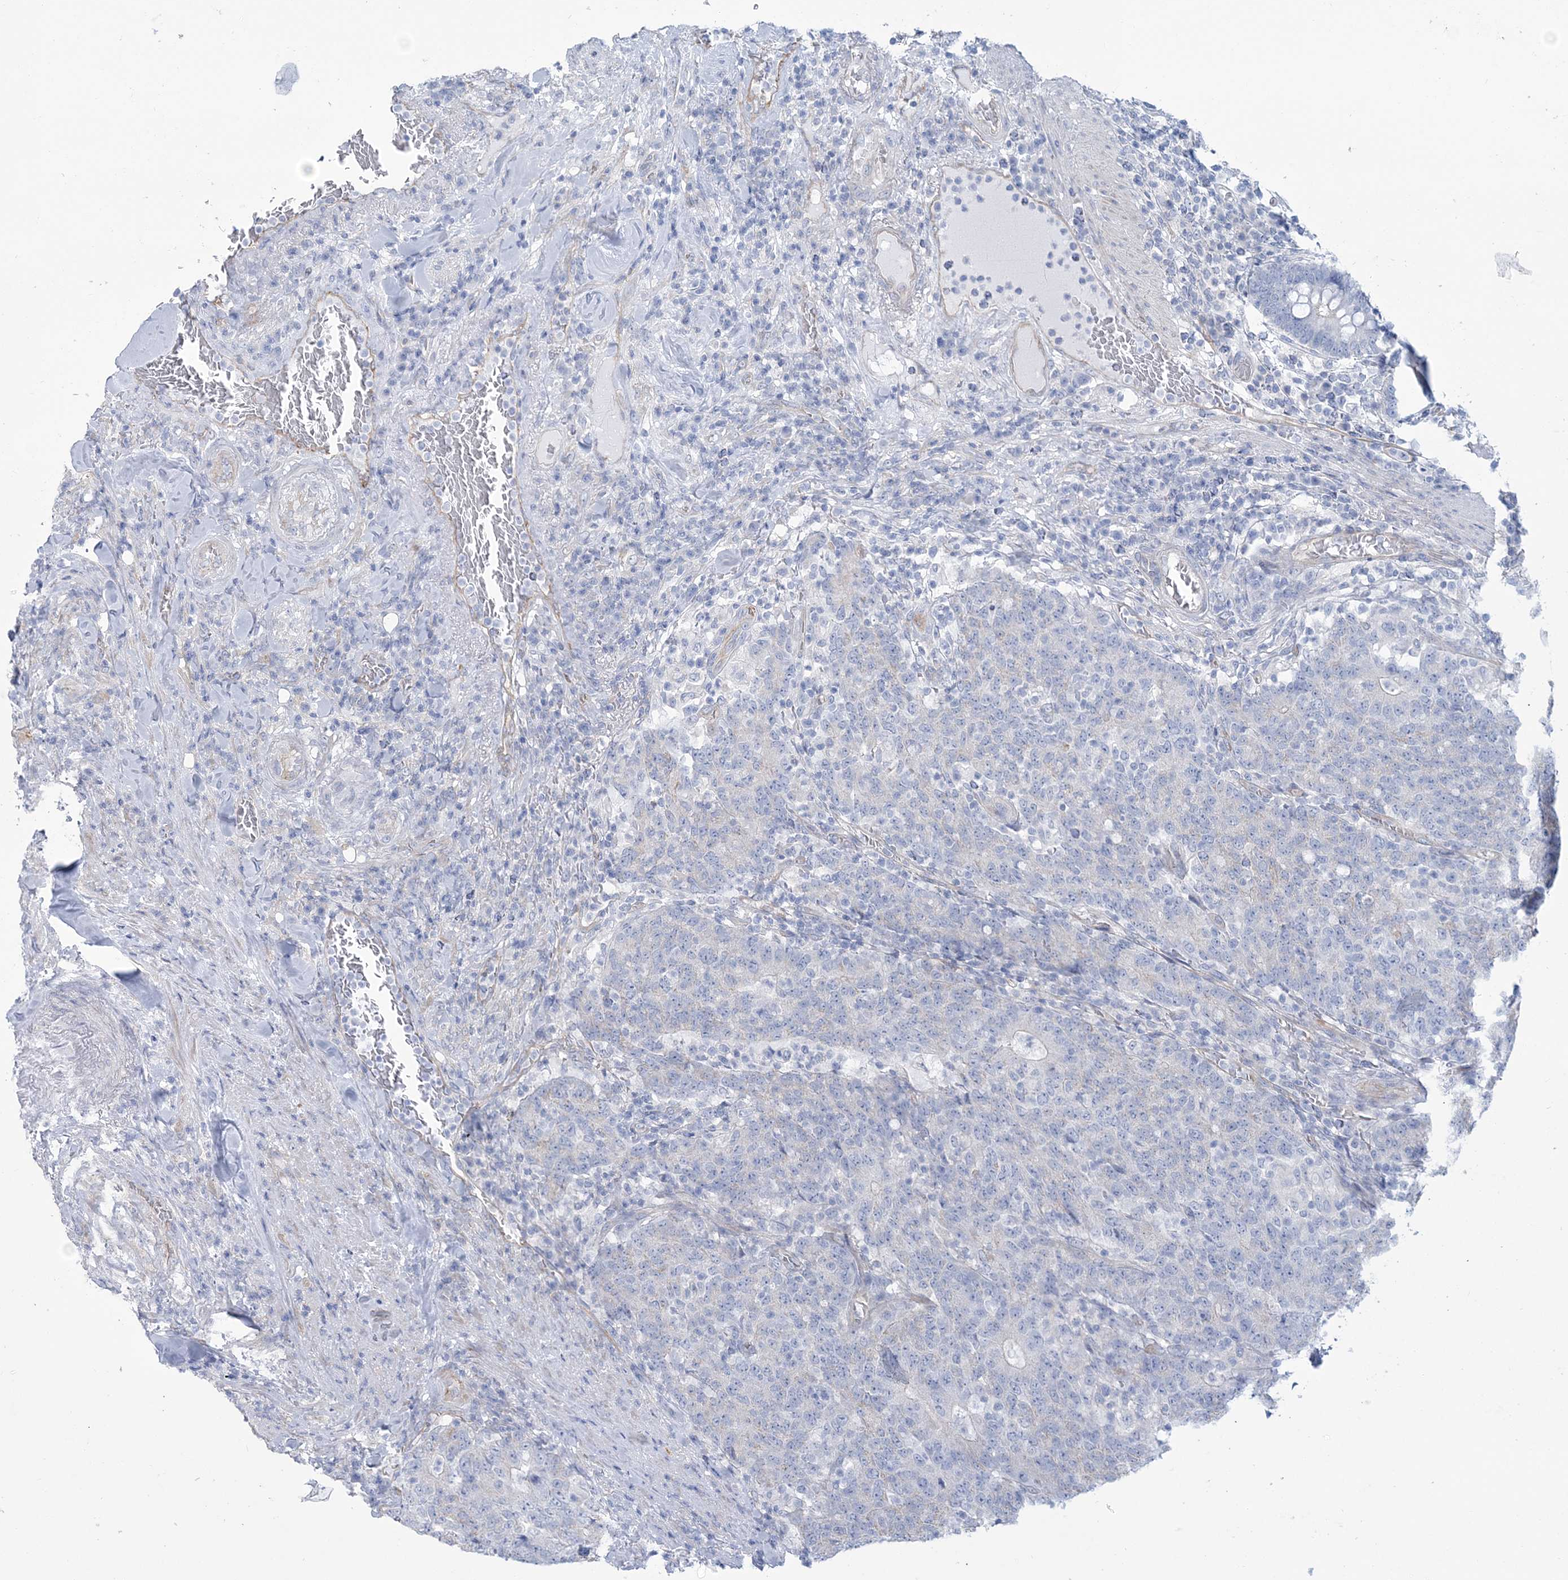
{"staining": {"intensity": "weak", "quantity": "<25%", "location": "cytoplasmic/membranous"}, "tissue": "colorectal cancer", "cell_type": "Tumor cells", "image_type": "cancer", "snomed": [{"axis": "morphology", "description": "Normal tissue, NOS"}, {"axis": "morphology", "description": "Adenocarcinoma, NOS"}, {"axis": "topography", "description": "Colon"}], "caption": "Tumor cells are negative for protein expression in human colorectal cancer. (Brightfield microscopy of DAB (3,3'-diaminobenzidine) immunohistochemistry (IHC) at high magnification).", "gene": "RAB11FIP5", "patient": {"sex": "female", "age": 75}}